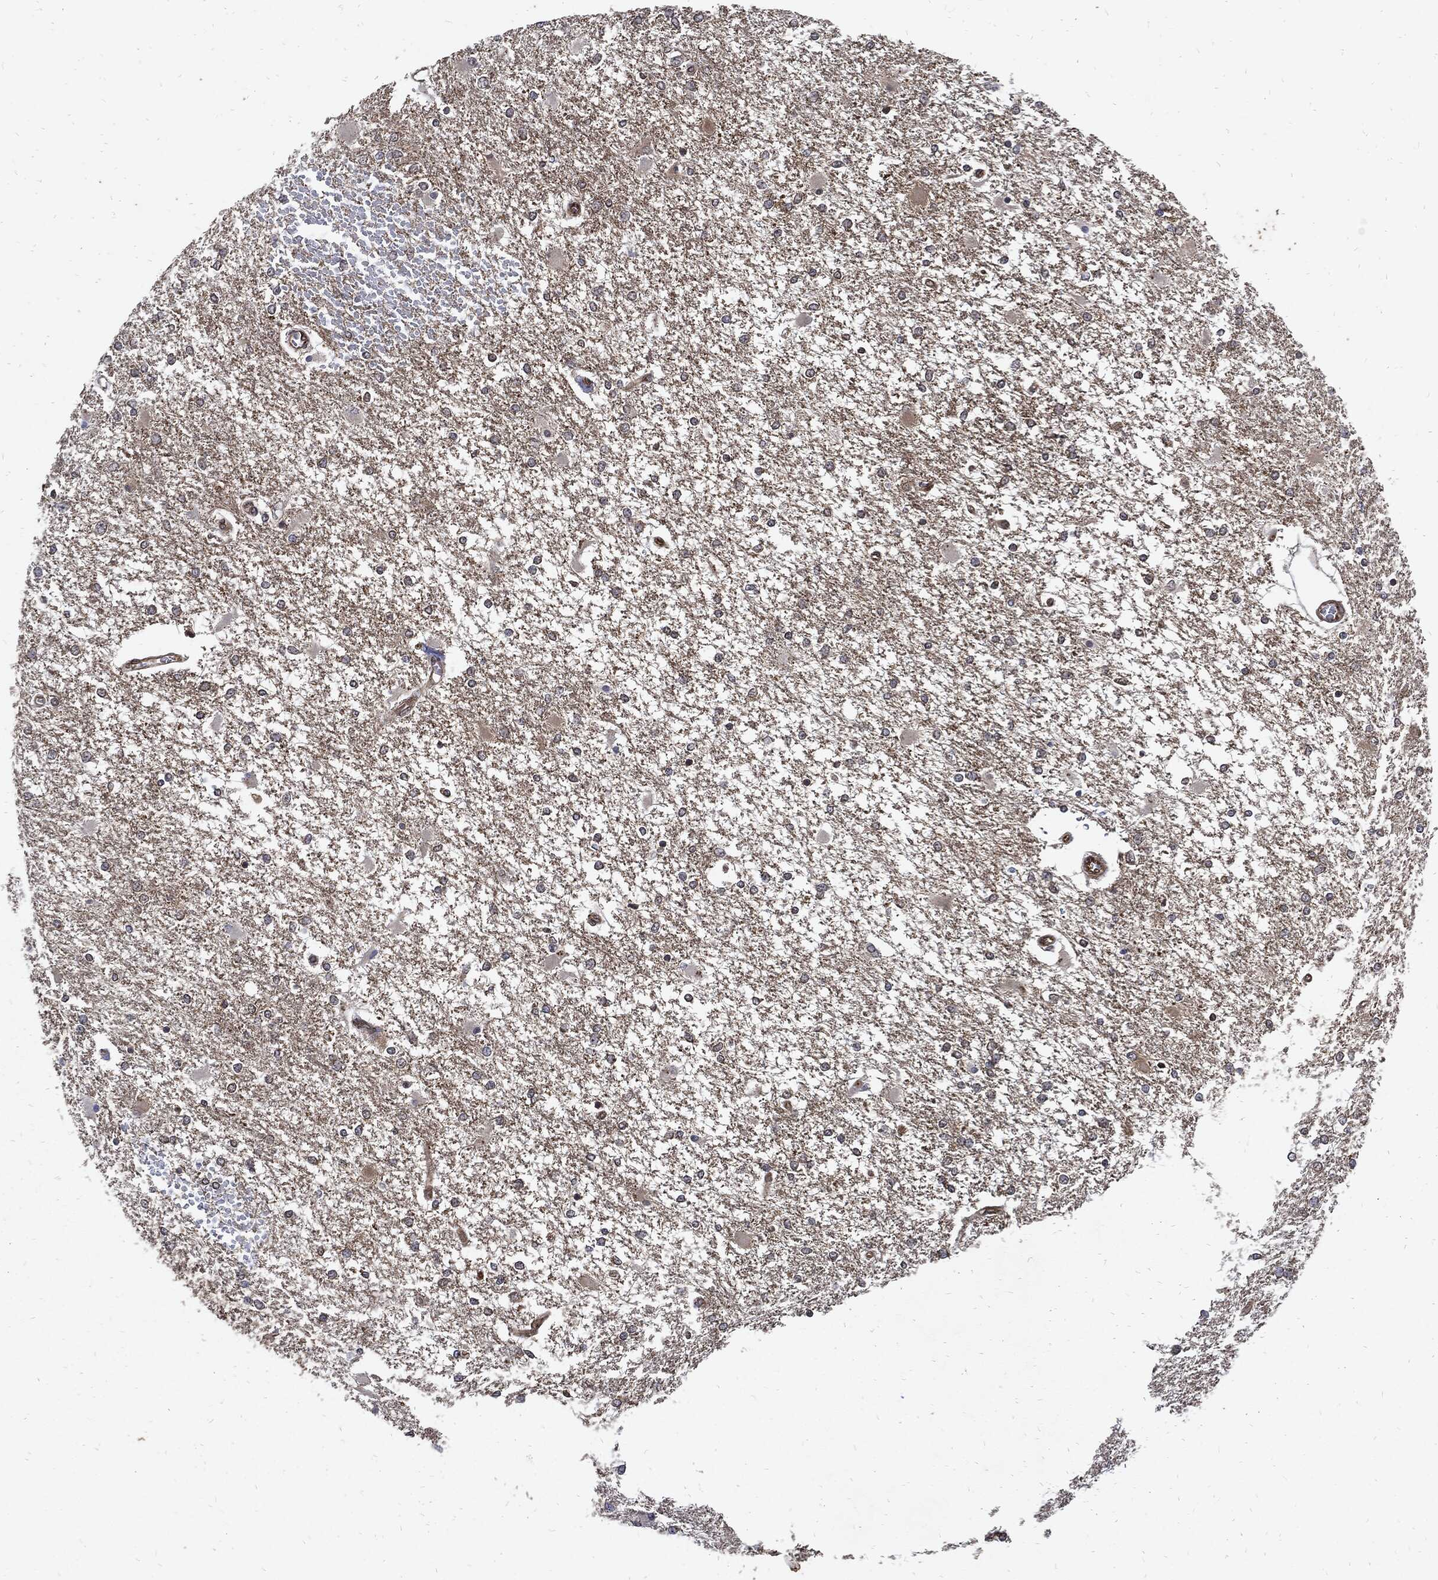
{"staining": {"intensity": "negative", "quantity": "none", "location": "none"}, "tissue": "glioma", "cell_type": "Tumor cells", "image_type": "cancer", "snomed": [{"axis": "morphology", "description": "Glioma, malignant, High grade"}, {"axis": "topography", "description": "Cerebral cortex"}], "caption": "High power microscopy histopathology image of an IHC photomicrograph of malignant high-grade glioma, revealing no significant positivity in tumor cells.", "gene": "DCTN1", "patient": {"sex": "male", "age": 79}}